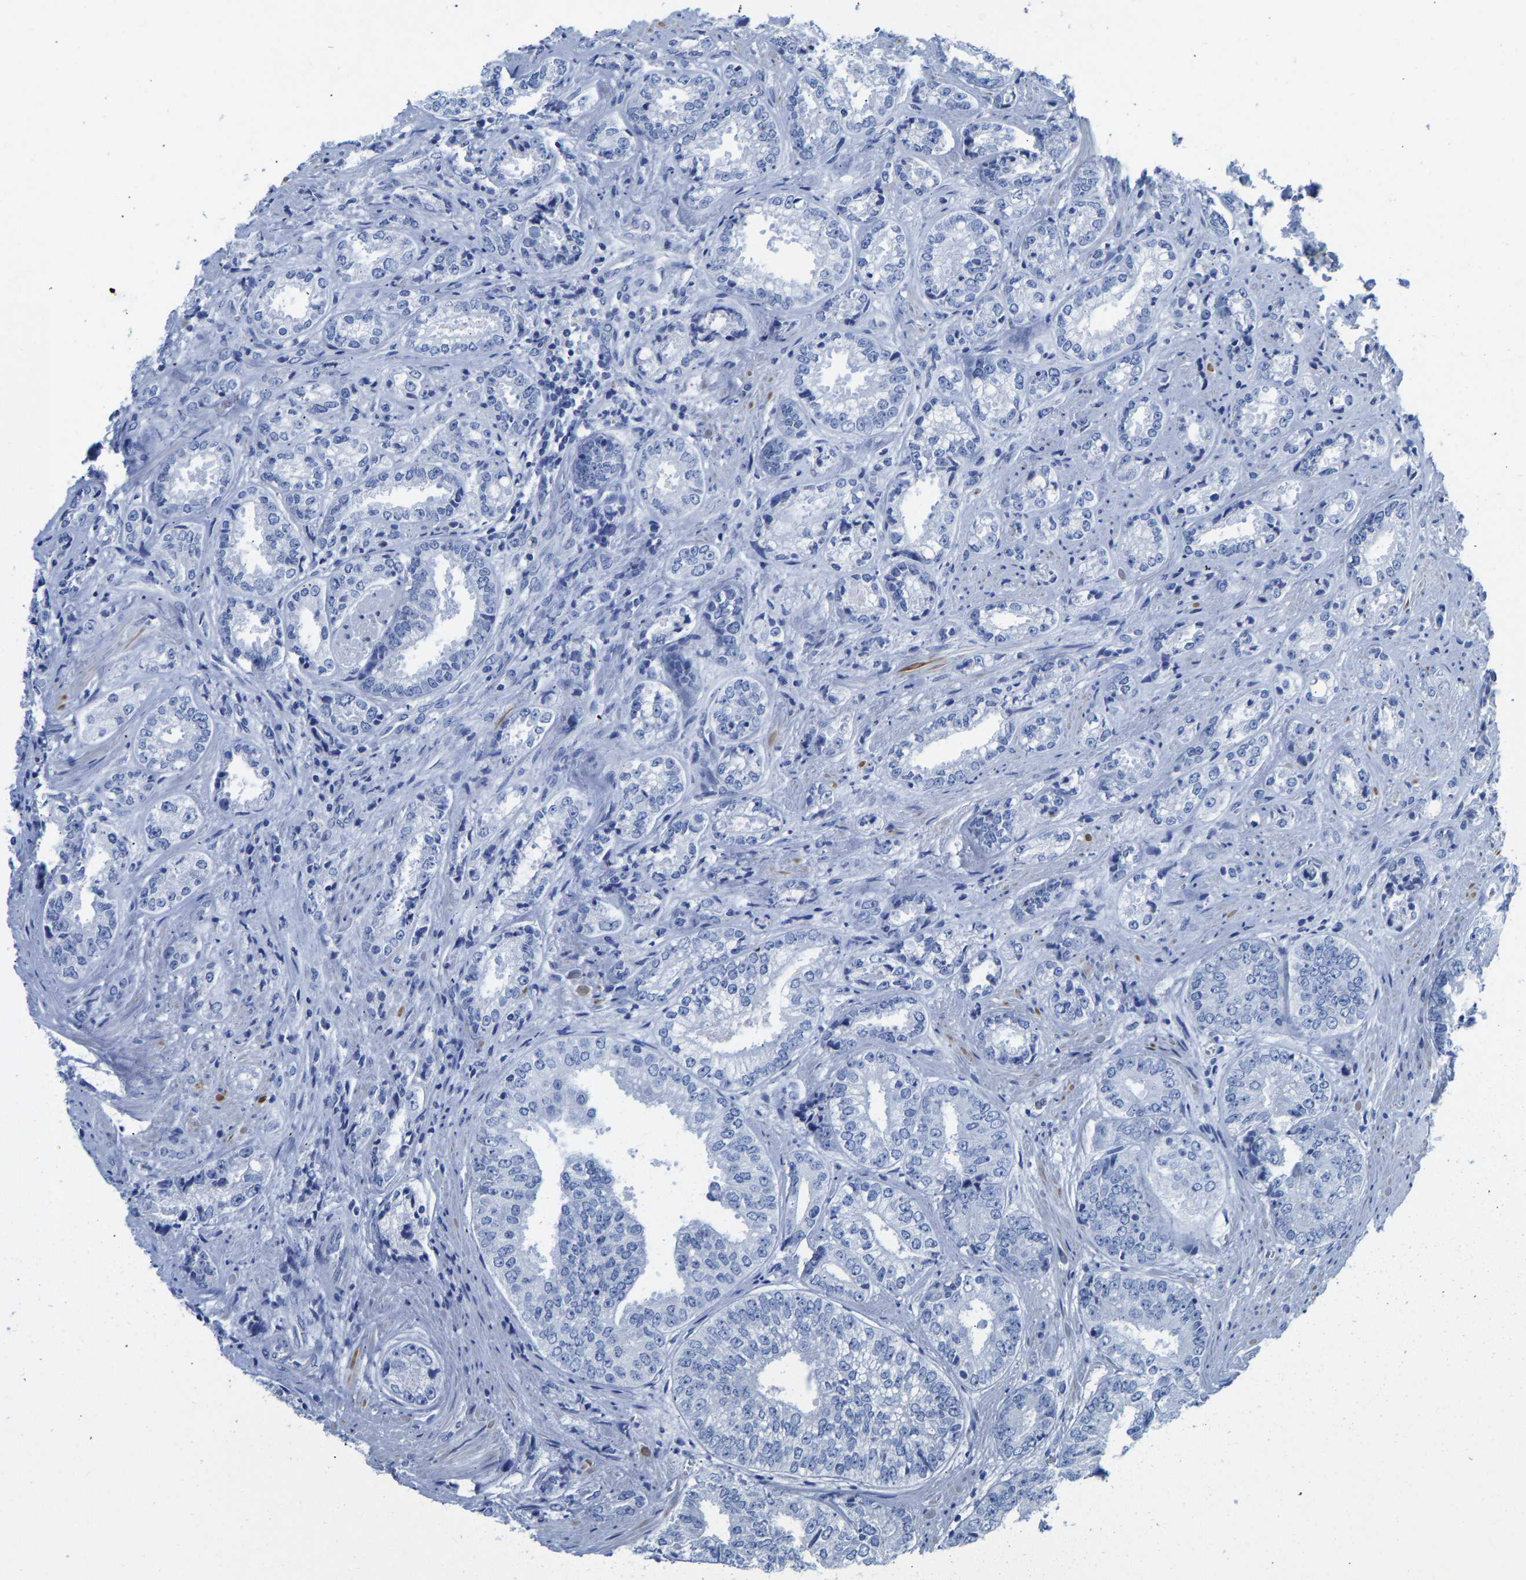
{"staining": {"intensity": "negative", "quantity": "none", "location": "none"}, "tissue": "prostate cancer", "cell_type": "Tumor cells", "image_type": "cancer", "snomed": [{"axis": "morphology", "description": "Adenocarcinoma, High grade"}, {"axis": "topography", "description": "Prostate"}], "caption": "IHC photomicrograph of neoplastic tissue: human prostate cancer stained with DAB demonstrates no significant protein staining in tumor cells.", "gene": "NKAIN3", "patient": {"sex": "male", "age": 61}}